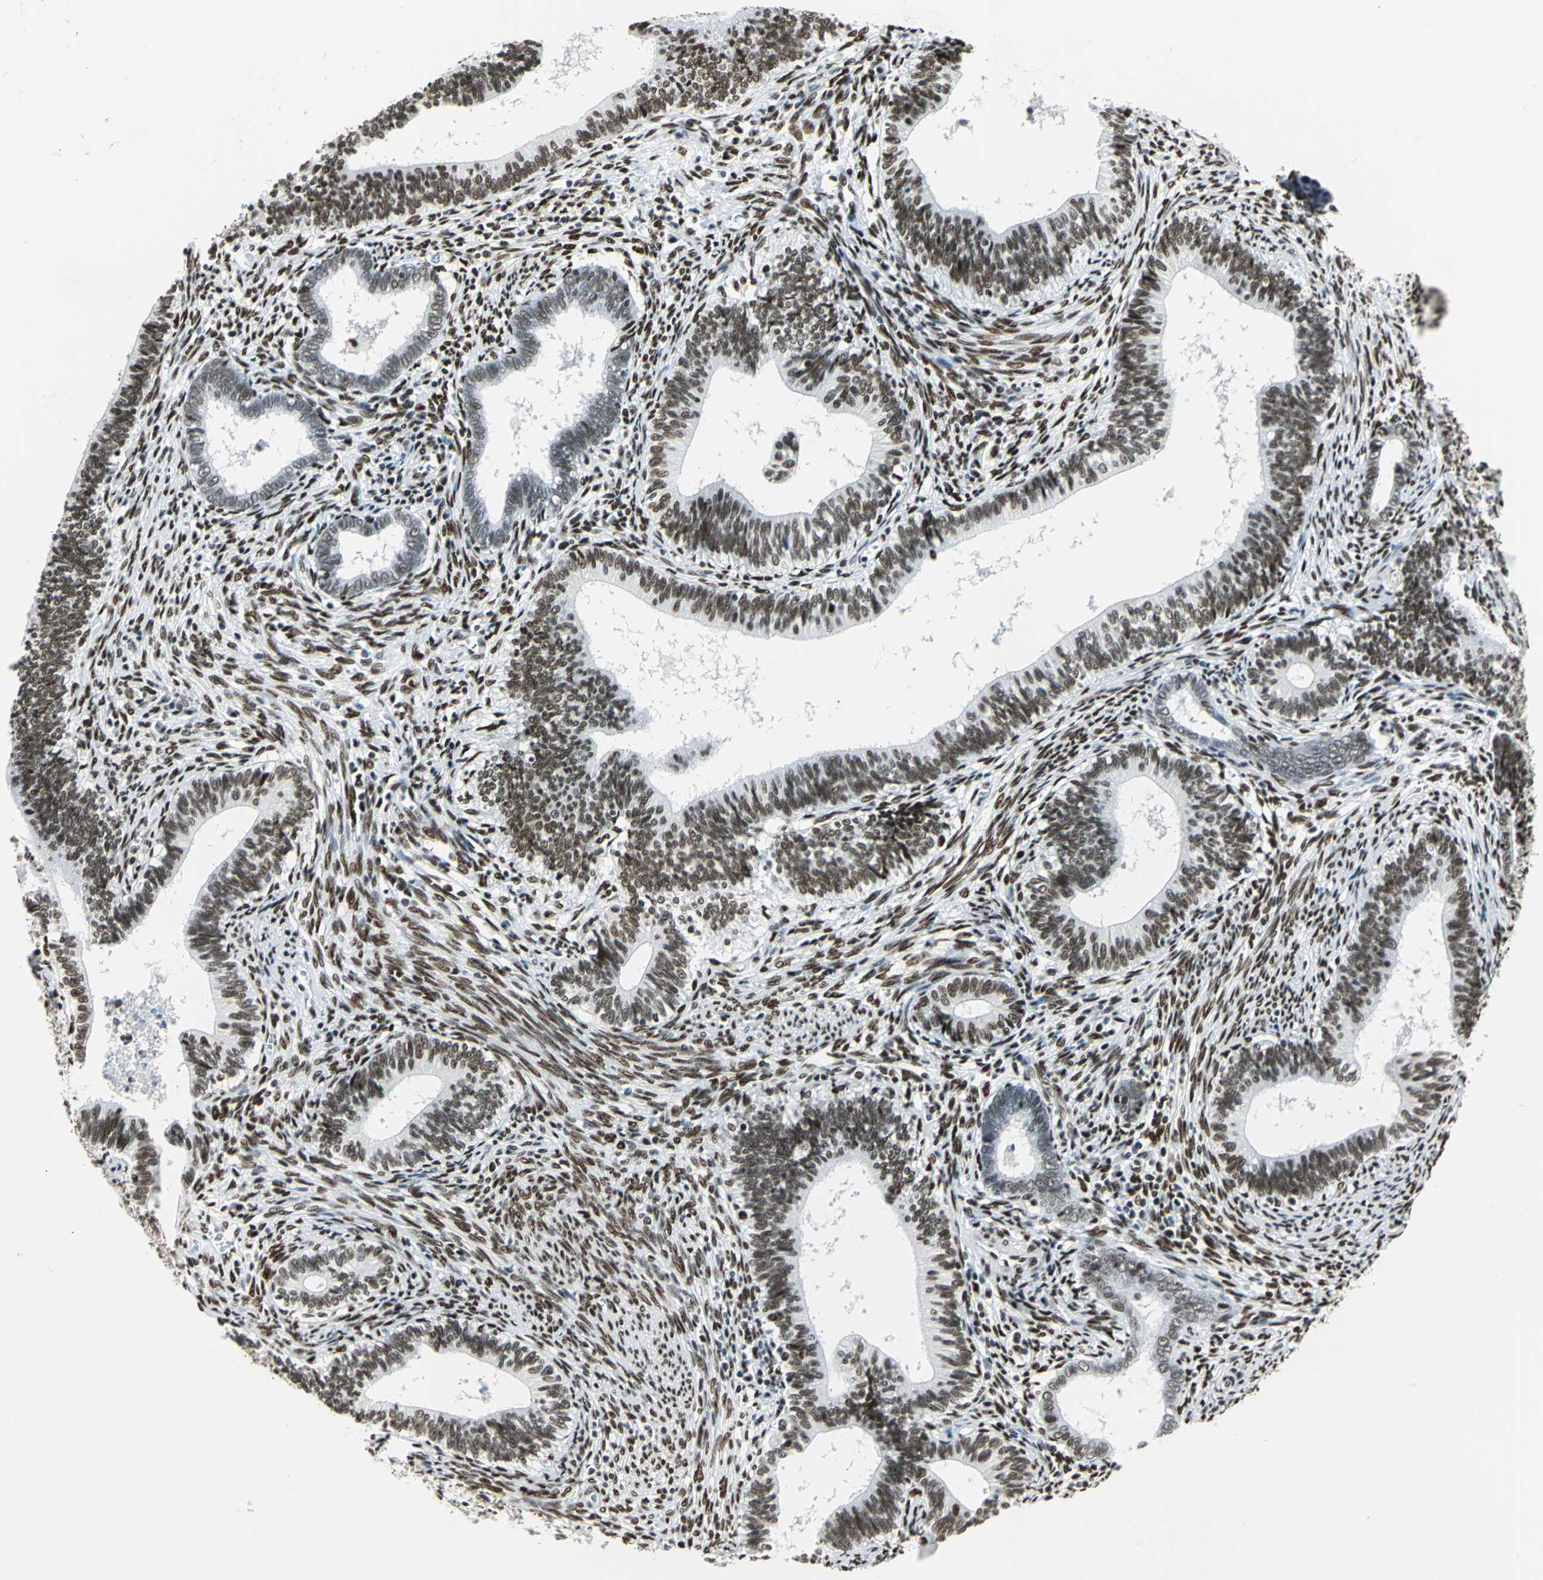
{"staining": {"intensity": "strong", "quantity": ">75%", "location": "nuclear"}, "tissue": "cervical cancer", "cell_type": "Tumor cells", "image_type": "cancer", "snomed": [{"axis": "morphology", "description": "Adenocarcinoma, NOS"}, {"axis": "topography", "description": "Cervix"}], "caption": "Strong nuclear protein expression is identified in about >75% of tumor cells in adenocarcinoma (cervical). (DAB (3,3'-diaminobenzidine) IHC with brightfield microscopy, high magnification).", "gene": "HDAC2", "patient": {"sex": "female", "age": 44}}